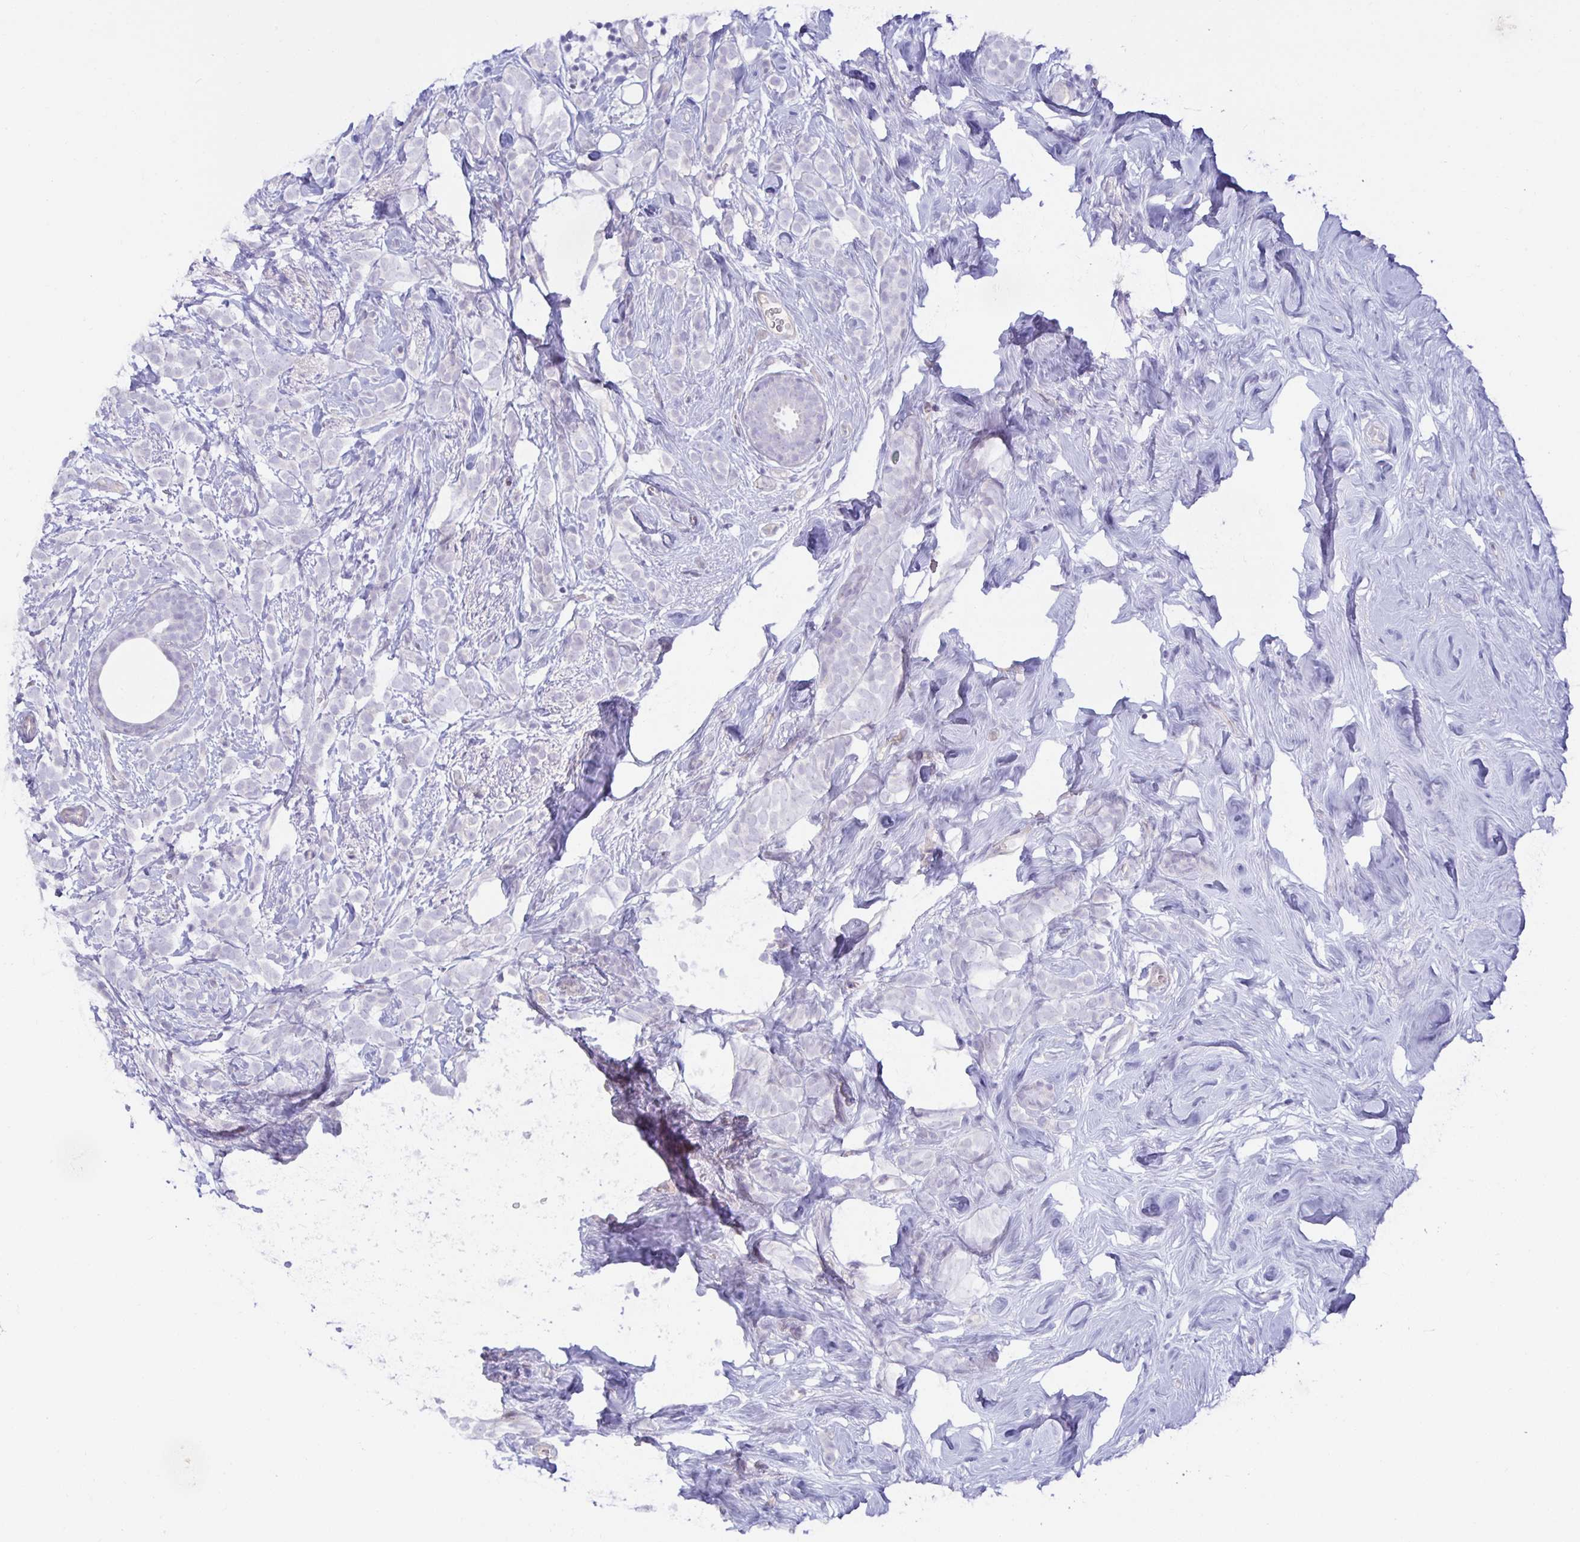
{"staining": {"intensity": "negative", "quantity": "none", "location": "none"}, "tissue": "breast cancer", "cell_type": "Tumor cells", "image_type": "cancer", "snomed": [{"axis": "morphology", "description": "Lobular carcinoma"}, {"axis": "topography", "description": "Breast"}], "caption": "An image of human breast lobular carcinoma is negative for staining in tumor cells.", "gene": "SPAG4", "patient": {"sex": "female", "age": 49}}